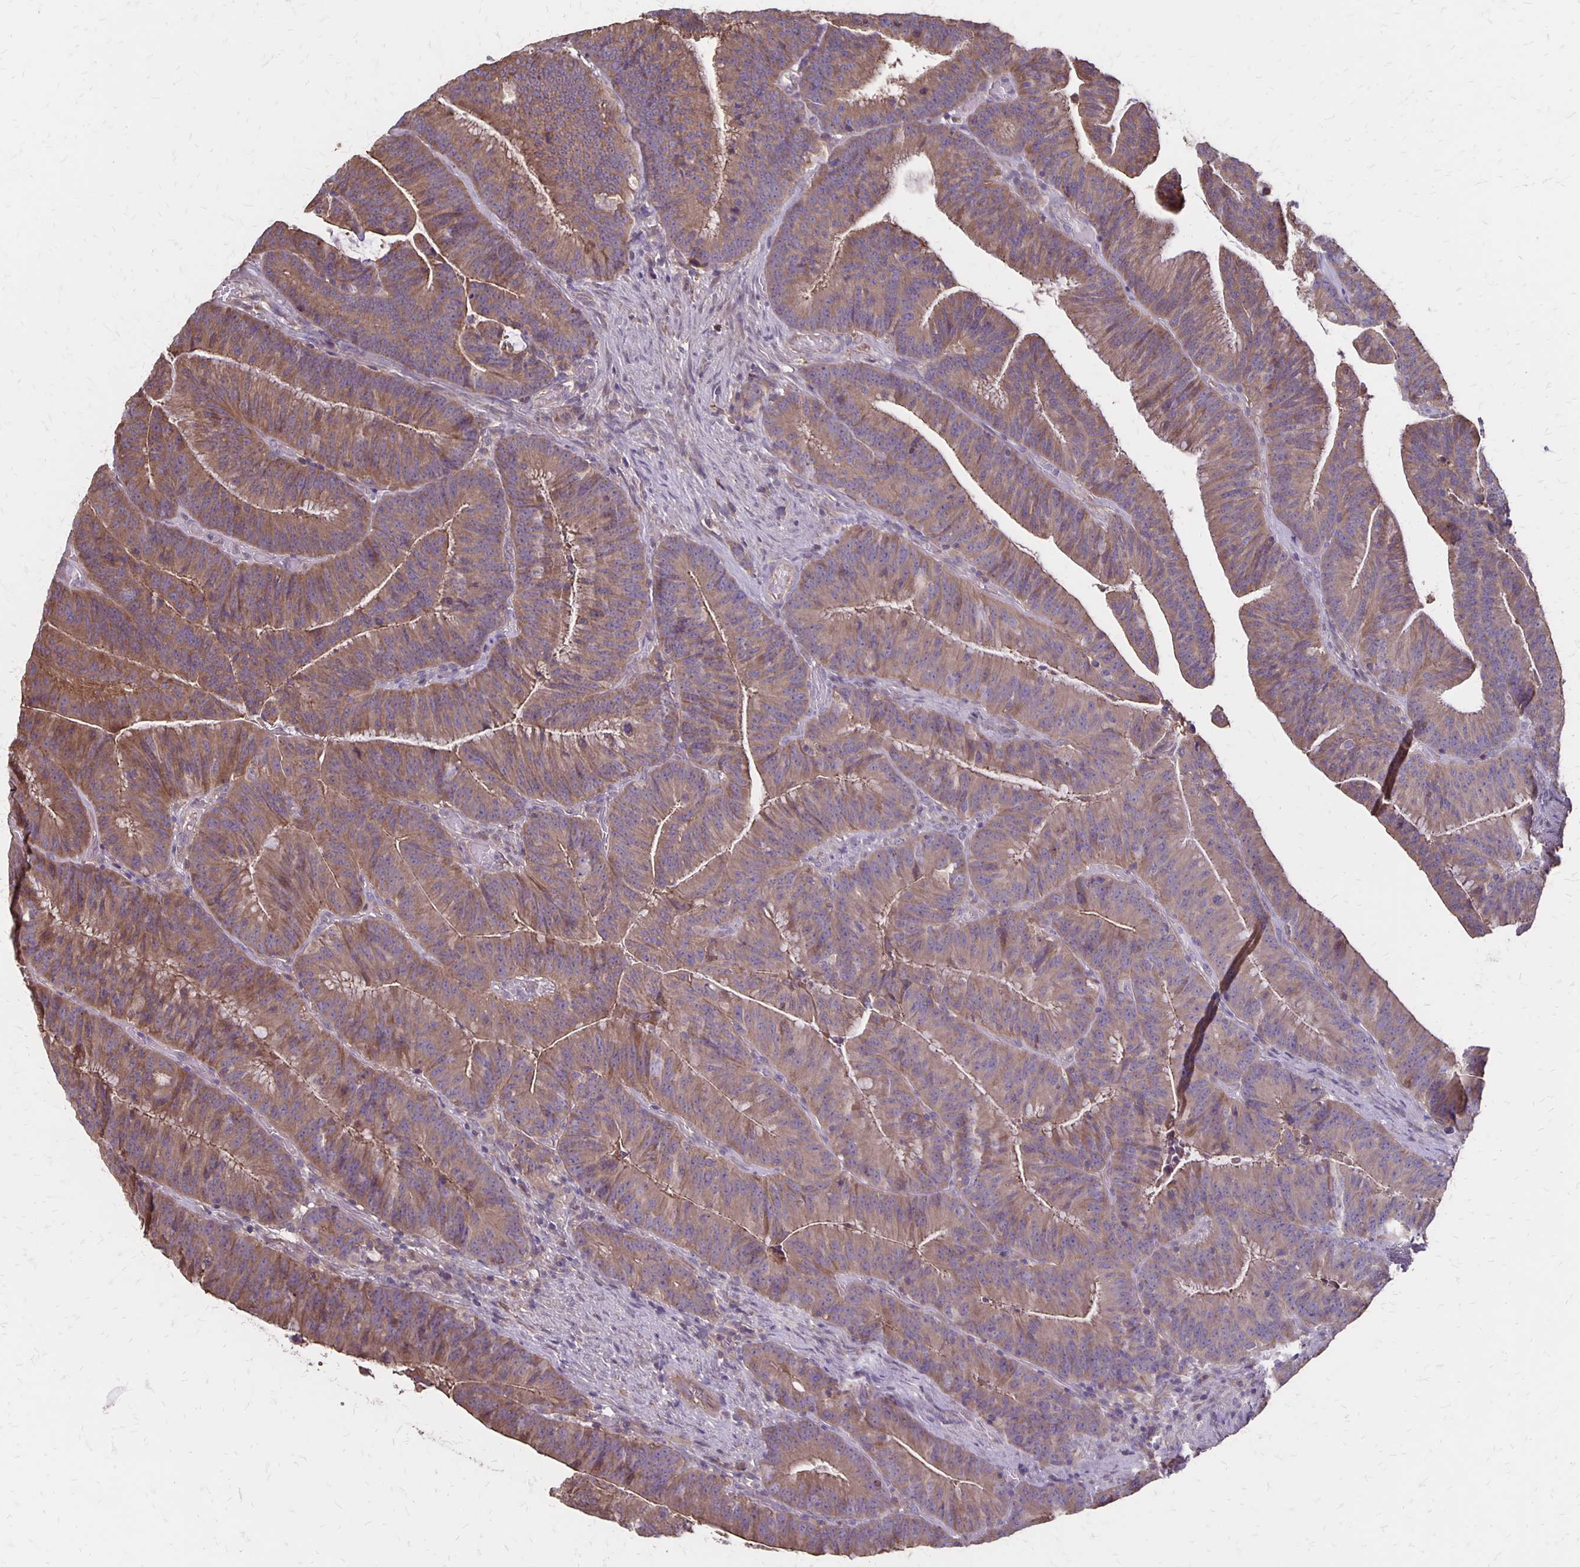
{"staining": {"intensity": "moderate", "quantity": ">75%", "location": "cytoplasmic/membranous"}, "tissue": "colorectal cancer", "cell_type": "Tumor cells", "image_type": "cancer", "snomed": [{"axis": "morphology", "description": "Adenocarcinoma, NOS"}, {"axis": "topography", "description": "Colon"}], "caption": "Moderate cytoplasmic/membranous positivity for a protein is seen in approximately >75% of tumor cells of colorectal adenocarcinoma using immunohistochemistry (IHC).", "gene": "PROM2", "patient": {"sex": "female", "age": 78}}